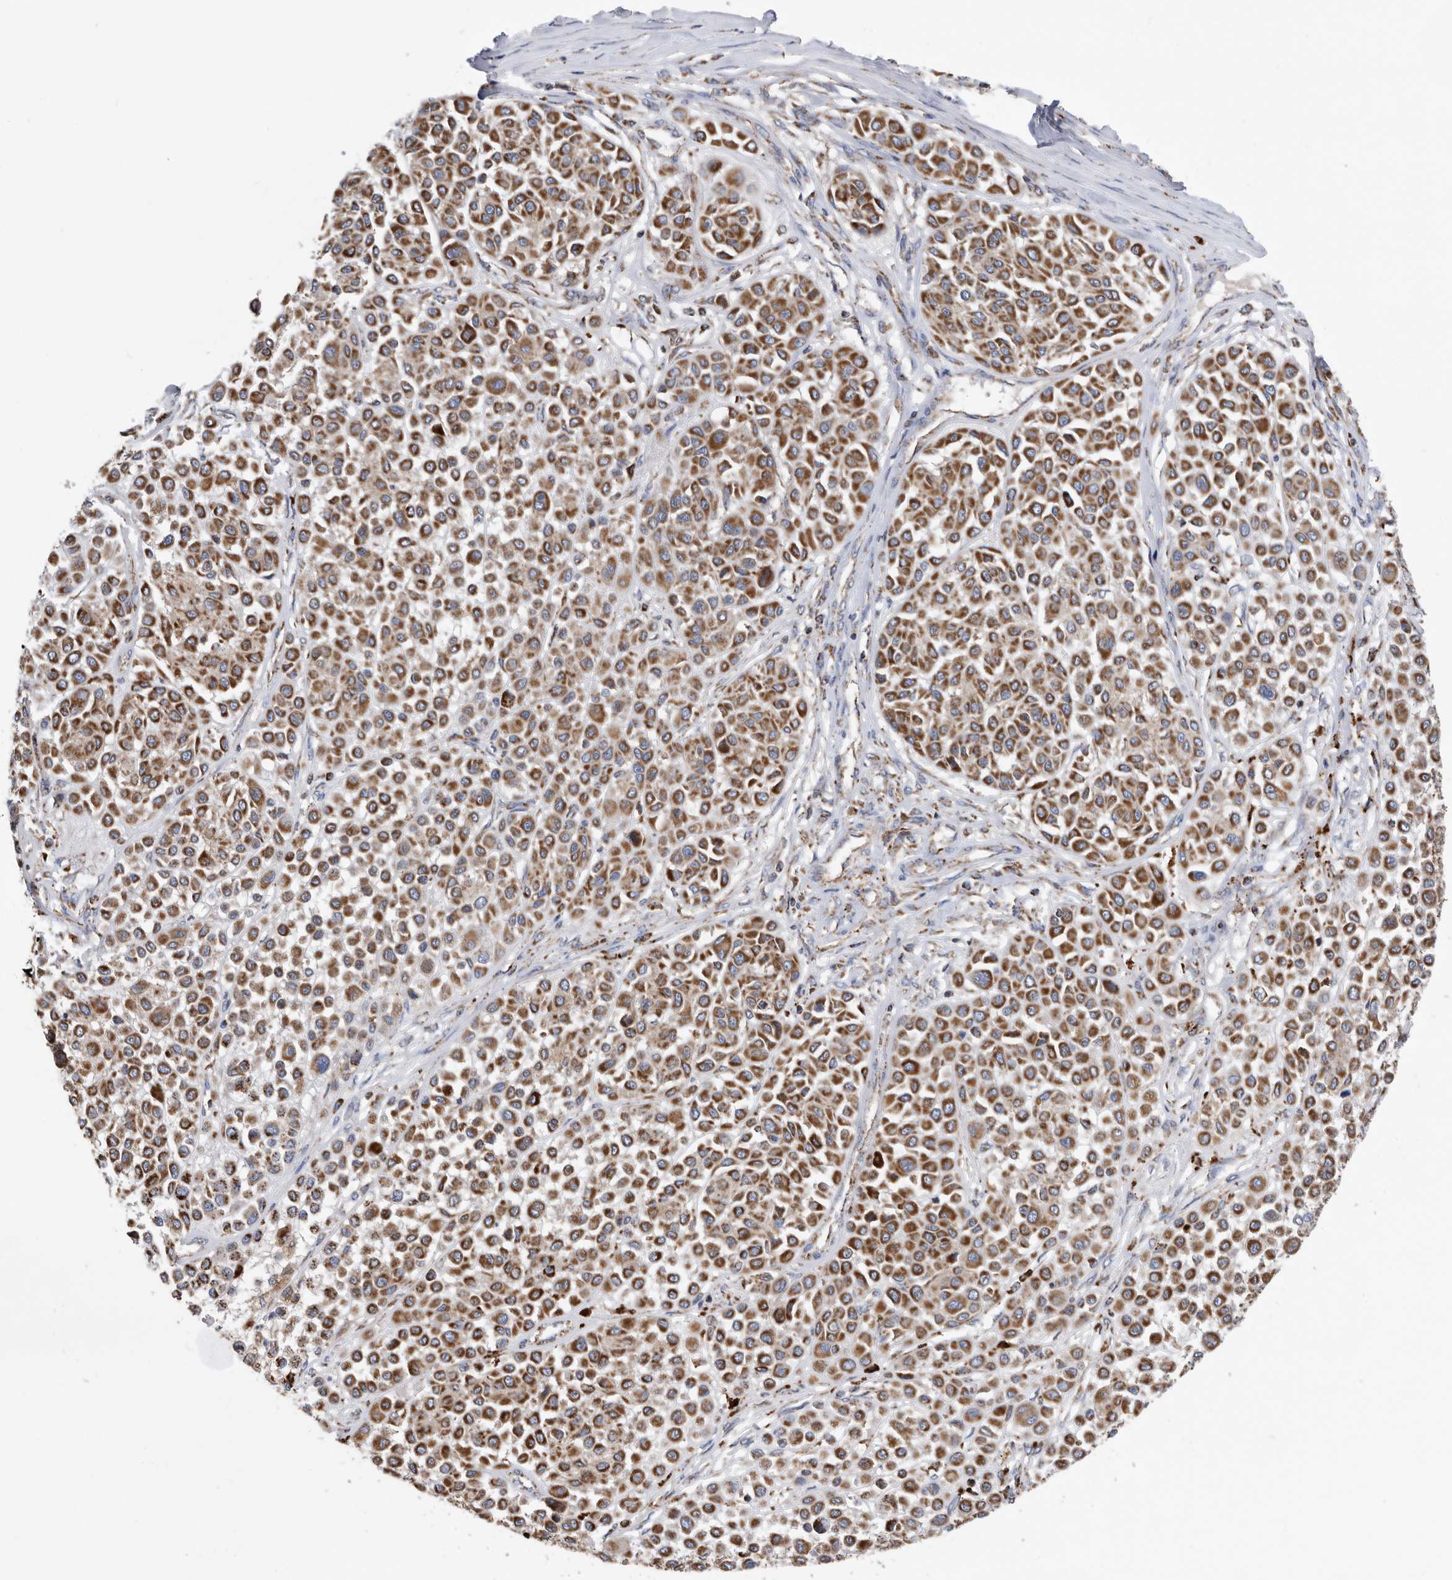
{"staining": {"intensity": "strong", "quantity": ">75%", "location": "cytoplasmic/membranous"}, "tissue": "melanoma", "cell_type": "Tumor cells", "image_type": "cancer", "snomed": [{"axis": "morphology", "description": "Malignant melanoma, Metastatic site"}, {"axis": "topography", "description": "Soft tissue"}], "caption": "Human melanoma stained with a brown dye demonstrates strong cytoplasmic/membranous positive staining in approximately >75% of tumor cells.", "gene": "WFDC1", "patient": {"sex": "male", "age": 41}}